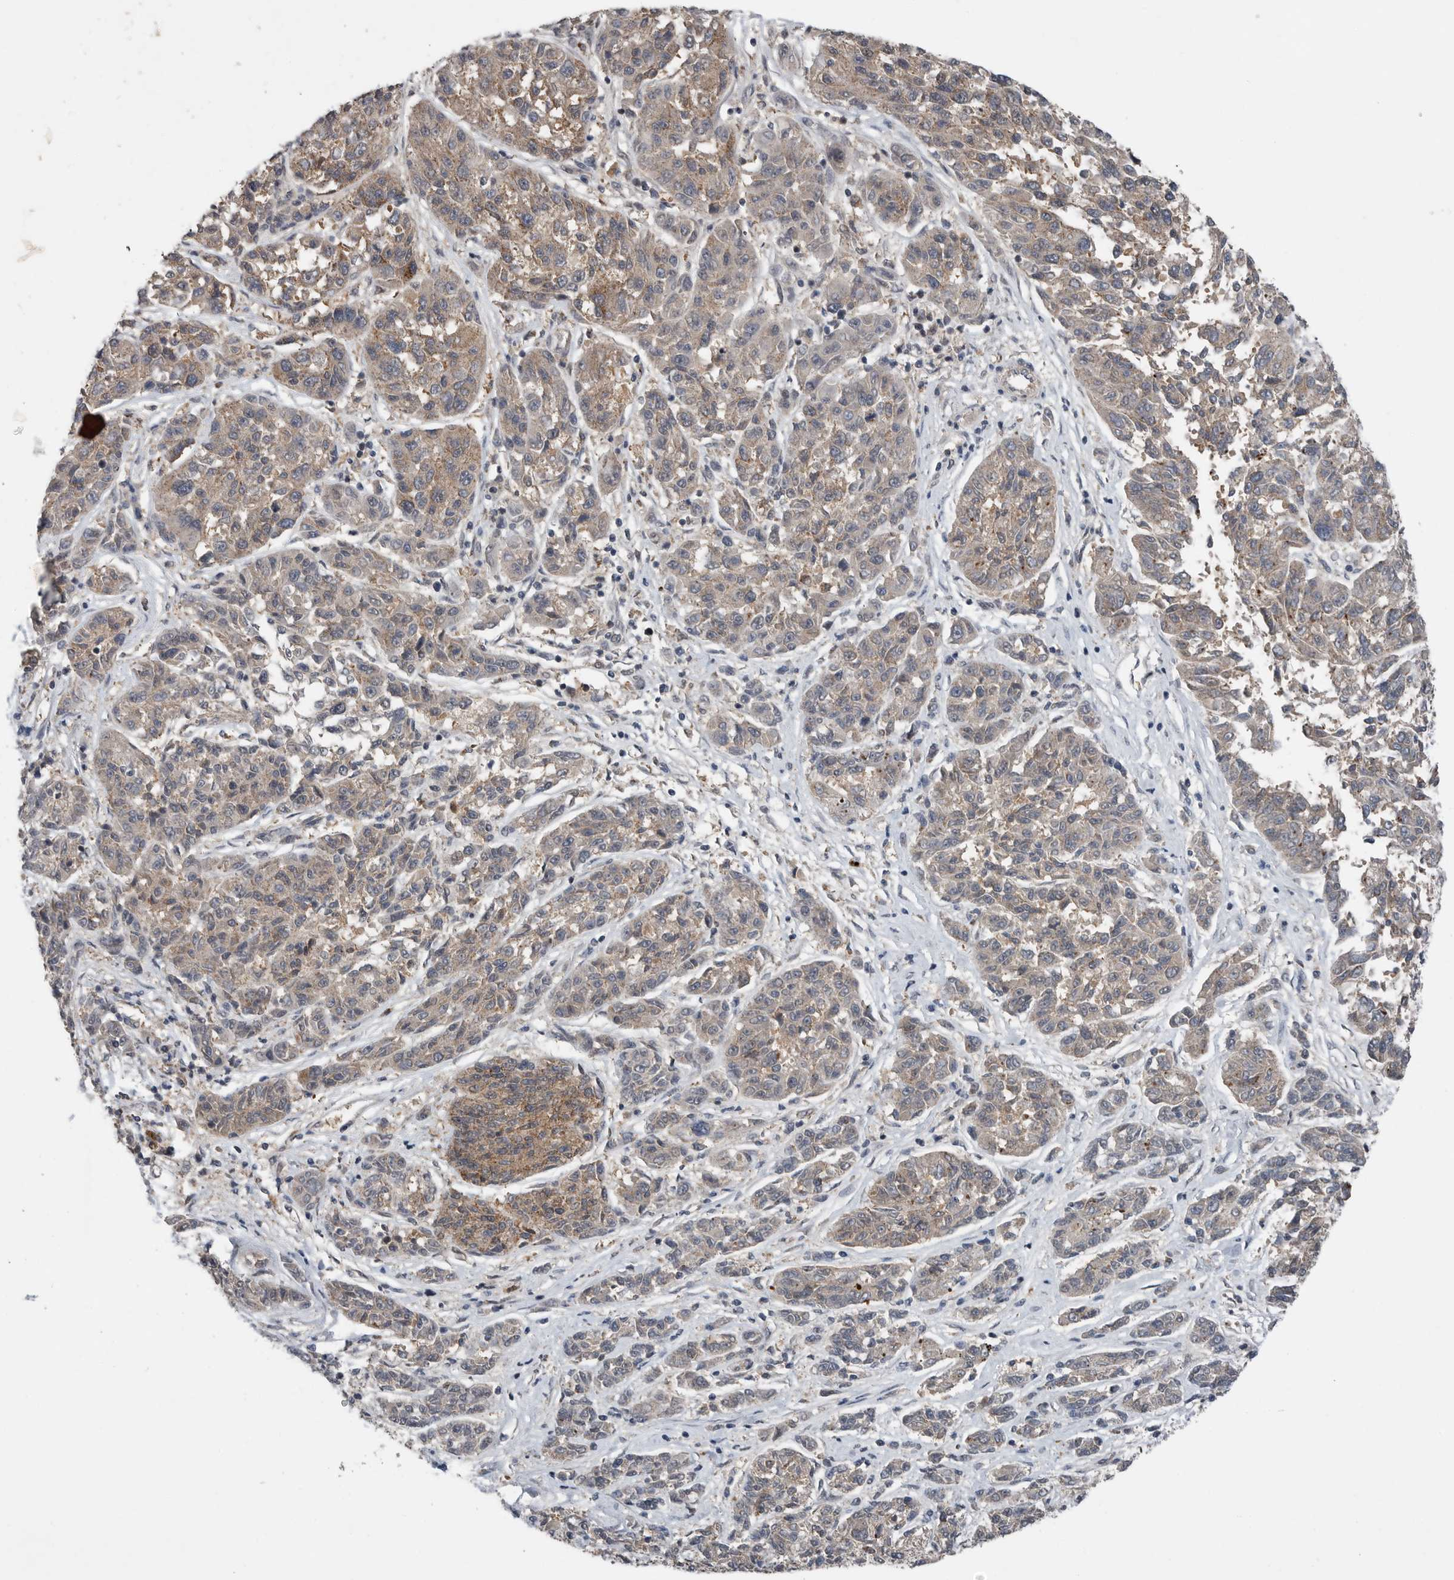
{"staining": {"intensity": "weak", "quantity": "25%-75%", "location": "cytoplasmic/membranous"}, "tissue": "melanoma", "cell_type": "Tumor cells", "image_type": "cancer", "snomed": [{"axis": "morphology", "description": "Malignant melanoma, NOS"}, {"axis": "topography", "description": "Skin"}], "caption": "High-power microscopy captured an immunohistochemistry (IHC) photomicrograph of malignant melanoma, revealing weak cytoplasmic/membranous expression in approximately 25%-75% of tumor cells. Using DAB (brown) and hematoxylin (blue) stains, captured at high magnification using brightfield microscopy.", "gene": "SCP2", "patient": {"sex": "male", "age": 53}}